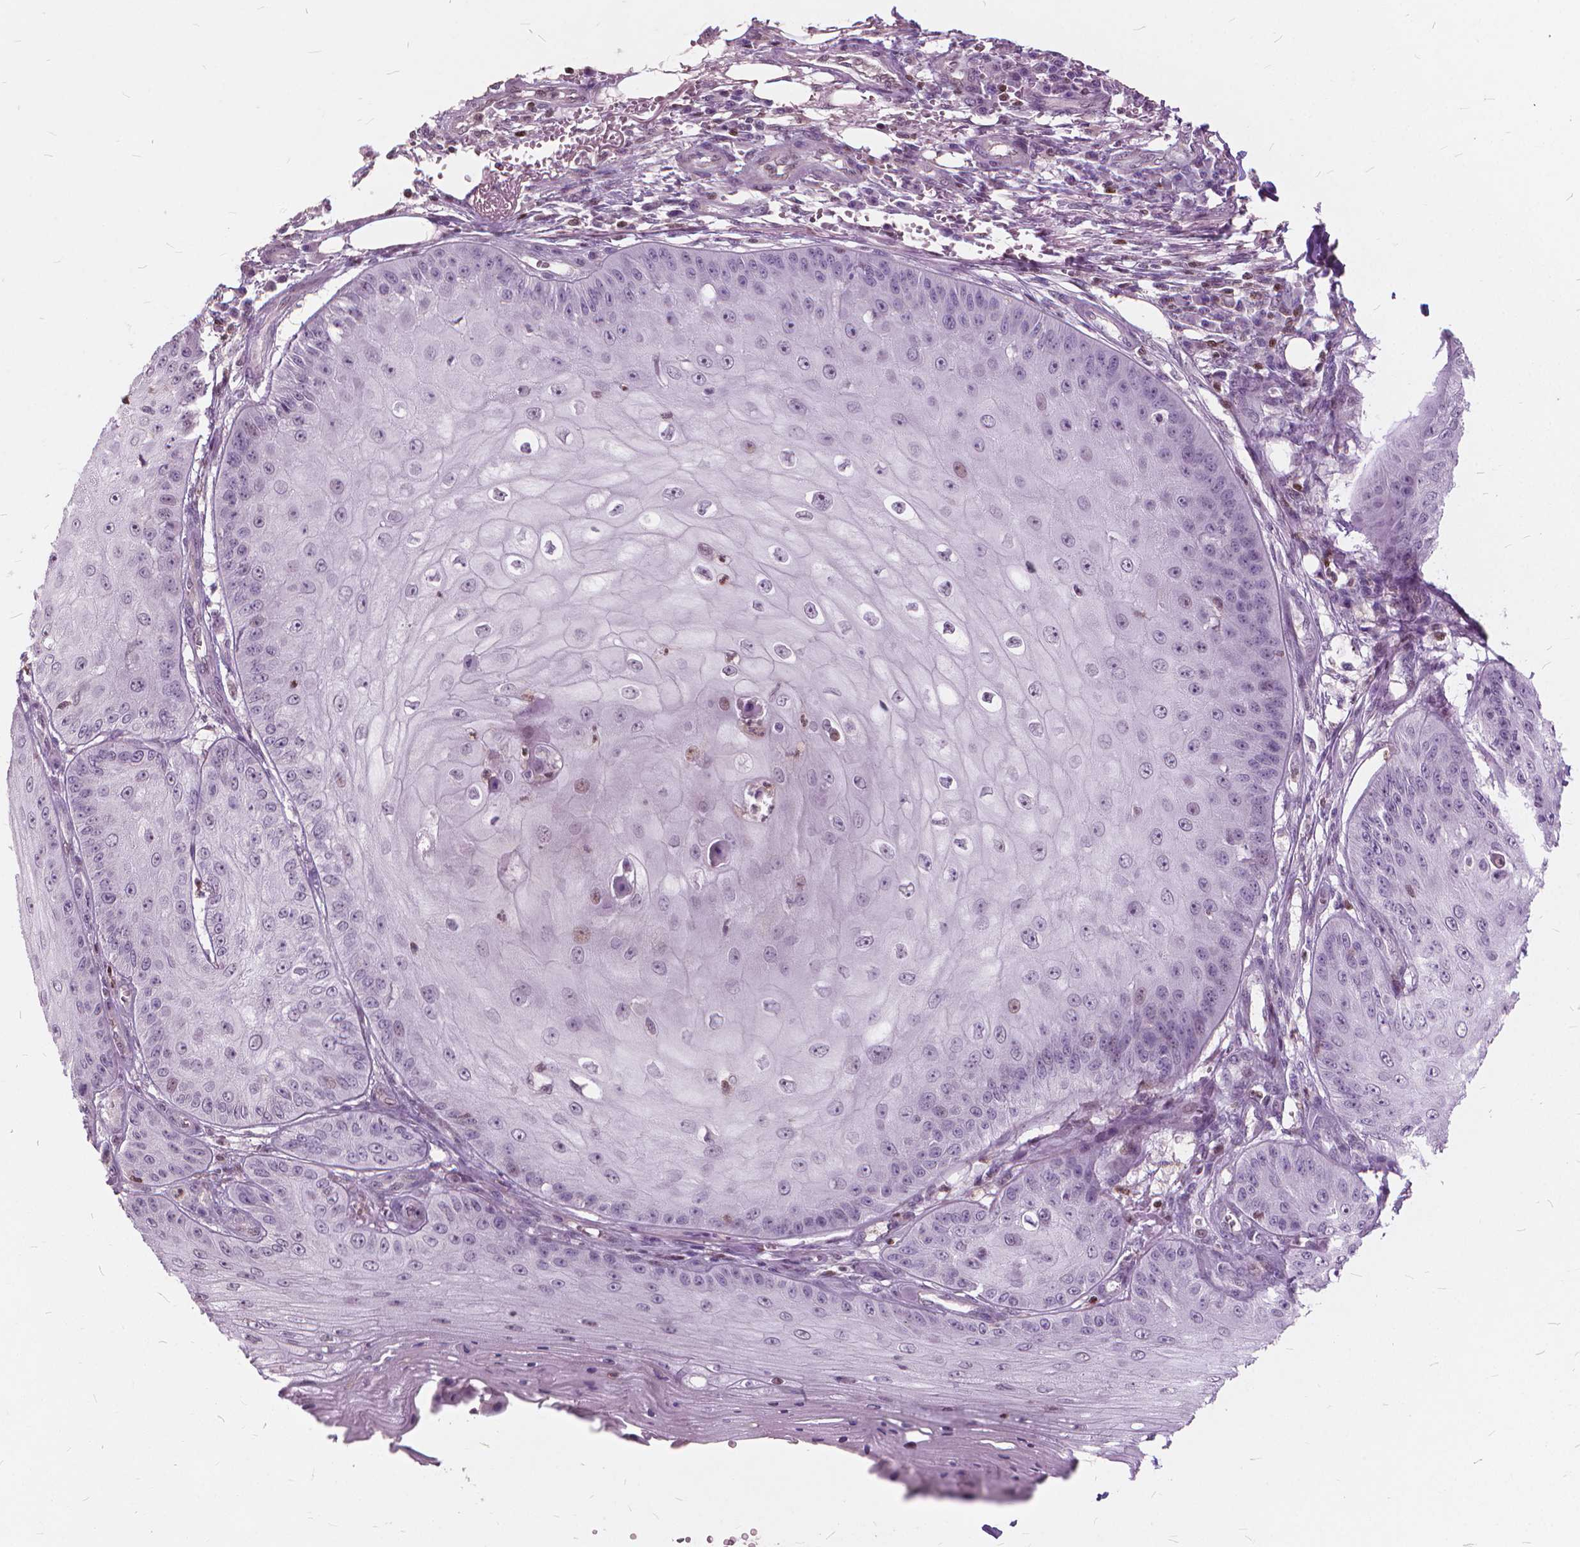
{"staining": {"intensity": "negative", "quantity": "none", "location": "none"}, "tissue": "skin cancer", "cell_type": "Tumor cells", "image_type": "cancer", "snomed": [{"axis": "morphology", "description": "Squamous cell carcinoma, NOS"}, {"axis": "topography", "description": "Skin"}], "caption": "The micrograph demonstrates no significant expression in tumor cells of squamous cell carcinoma (skin).", "gene": "STAT5B", "patient": {"sex": "male", "age": 70}}